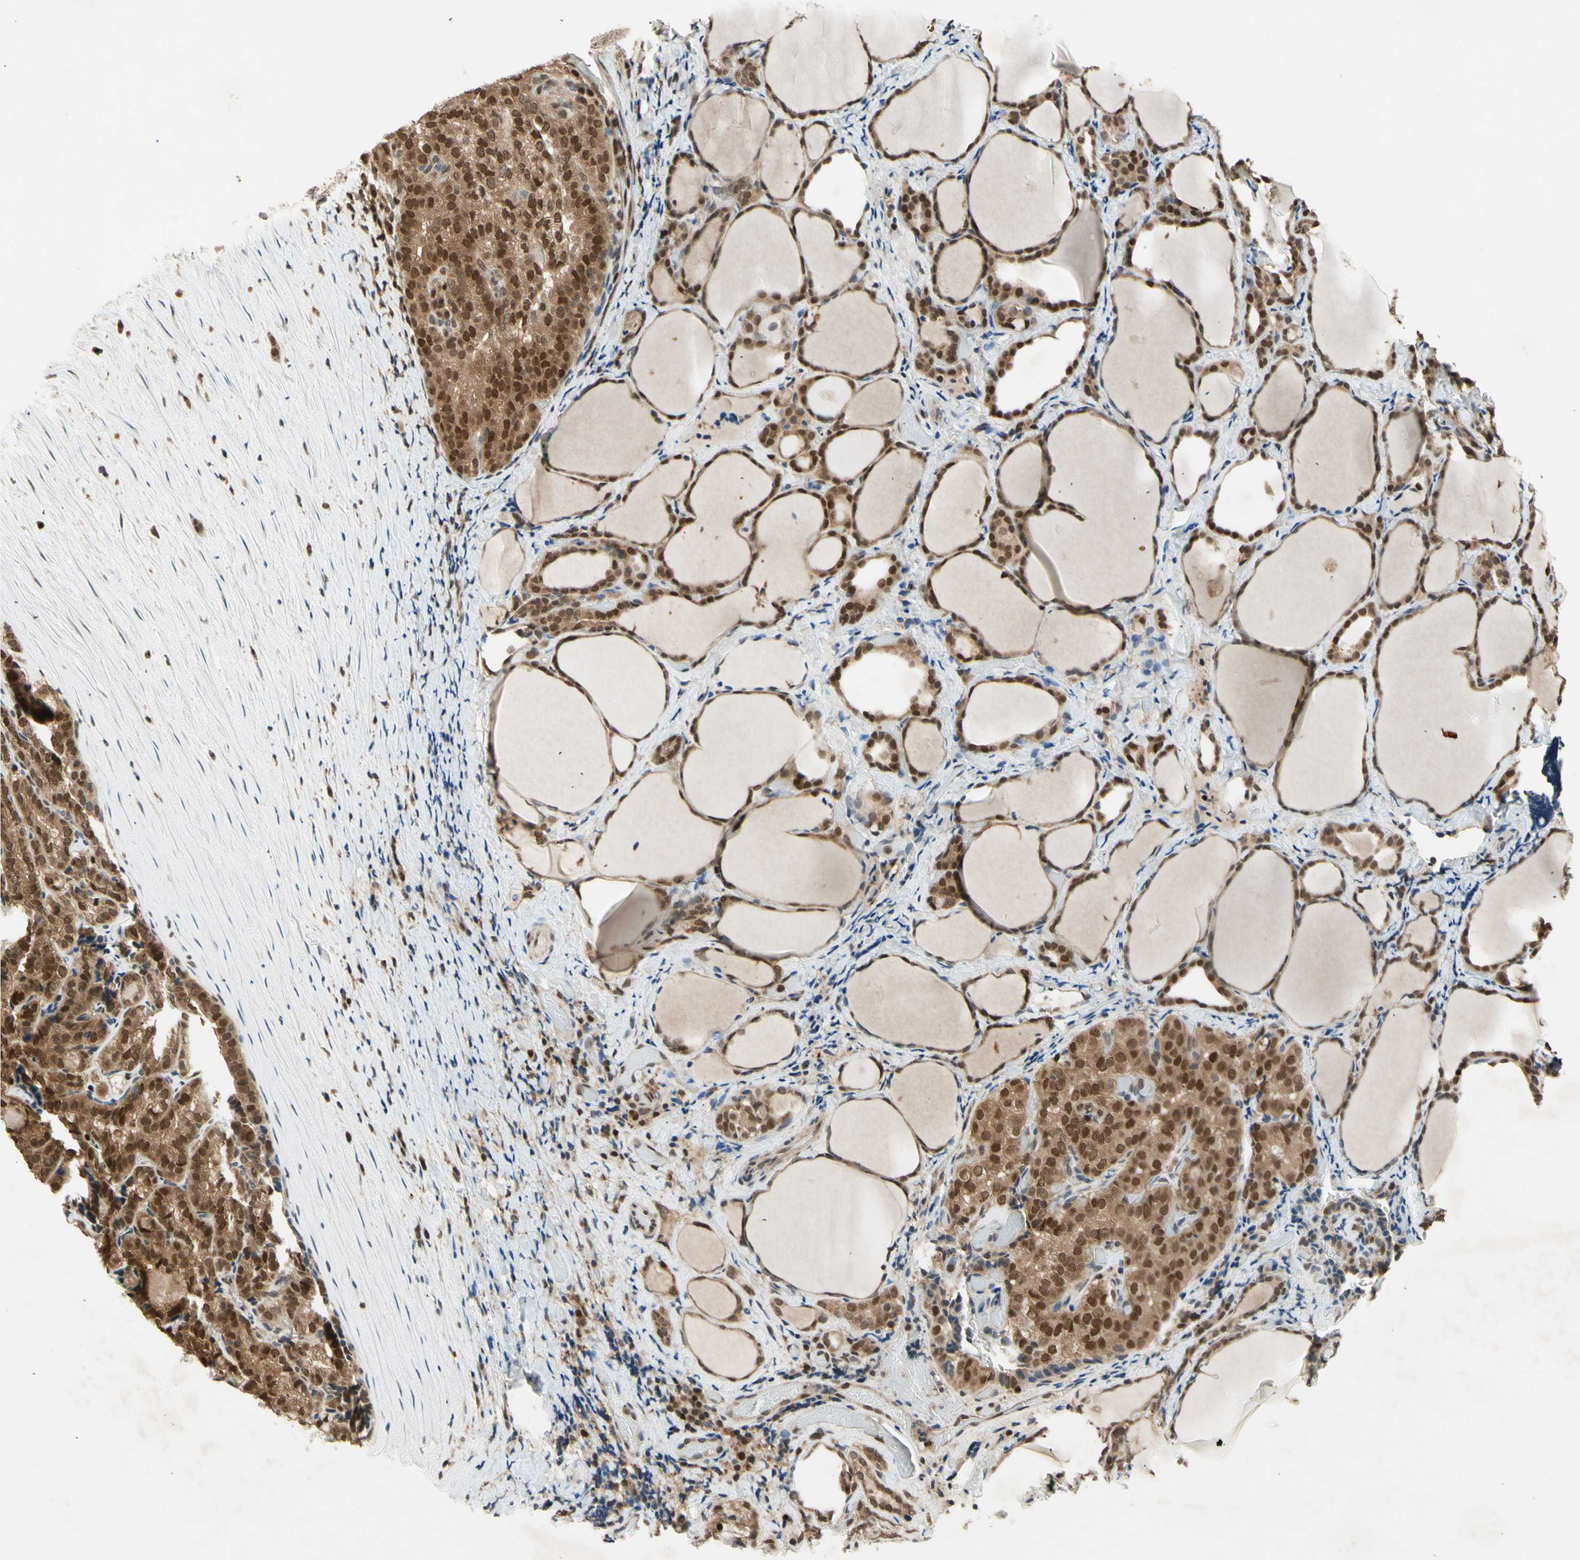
{"staining": {"intensity": "moderate", "quantity": ">75%", "location": "cytoplasmic/membranous,nuclear"}, "tissue": "thyroid cancer", "cell_type": "Tumor cells", "image_type": "cancer", "snomed": [{"axis": "morphology", "description": "Normal tissue, NOS"}, {"axis": "morphology", "description": "Papillary adenocarcinoma, NOS"}, {"axis": "topography", "description": "Thyroid gland"}], "caption": "IHC micrograph of neoplastic tissue: human thyroid cancer stained using IHC displays medium levels of moderate protein expression localized specifically in the cytoplasmic/membranous and nuclear of tumor cells, appearing as a cytoplasmic/membranous and nuclear brown color.", "gene": "GSR", "patient": {"sex": "female", "age": 30}}